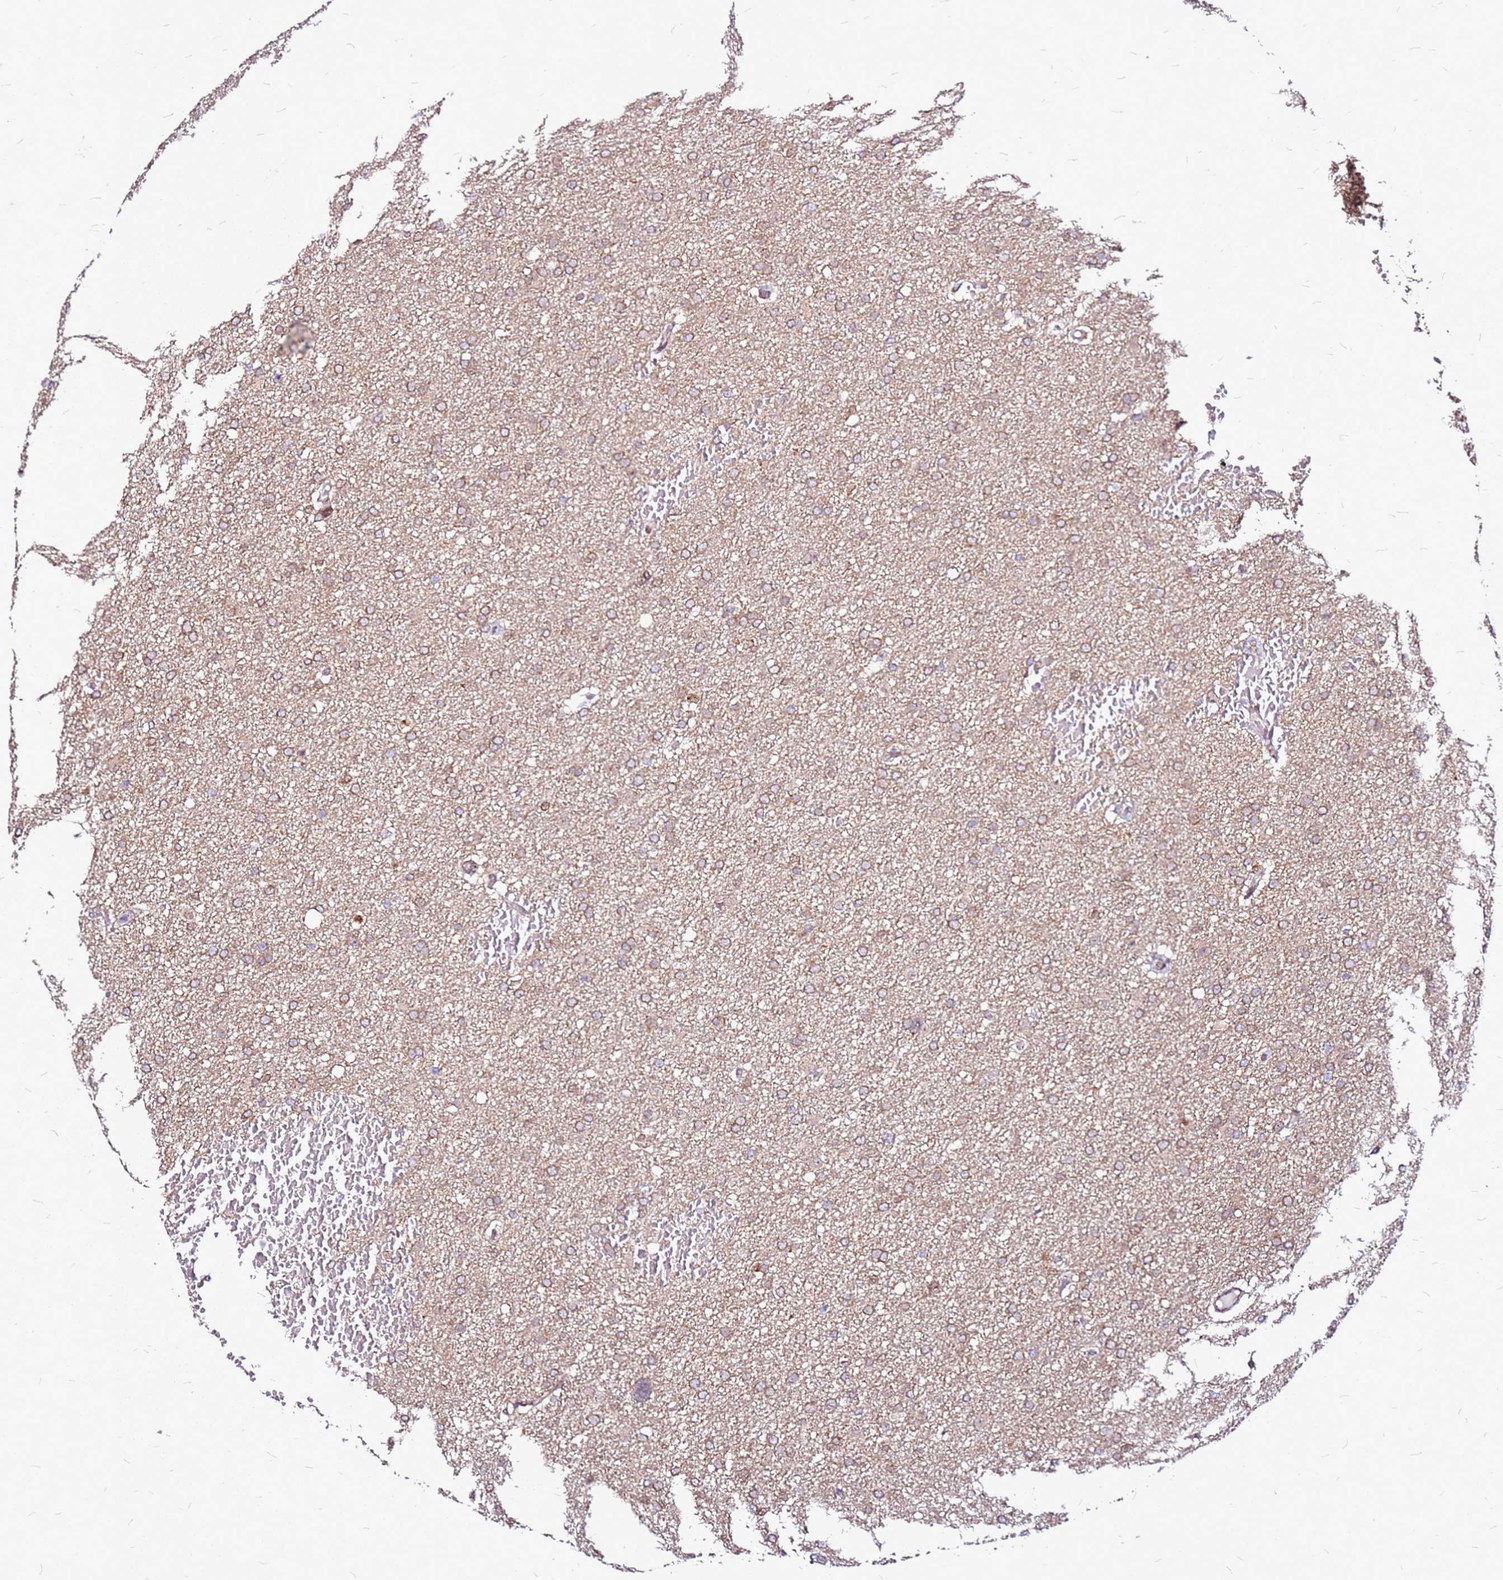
{"staining": {"intensity": "weak", "quantity": ">75%", "location": "cytoplasmic/membranous"}, "tissue": "glioma", "cell_type": "Tumor cells", "image_type": "cancer", "snomed": [{"axis": "morphology", "description": "Glioma, malignant, High grade"}, {"axis": "topography", "description": "Cerebral cortex"}], "caption": "Malignant glioma (high-grade) was stained to show a protein in brown. There is low levels of weak cytoplasmic/membranous staining in approximately >75% of tumor cells.", "gene": "OR51T1", "patient": {"sex": "female", "age": 36}}